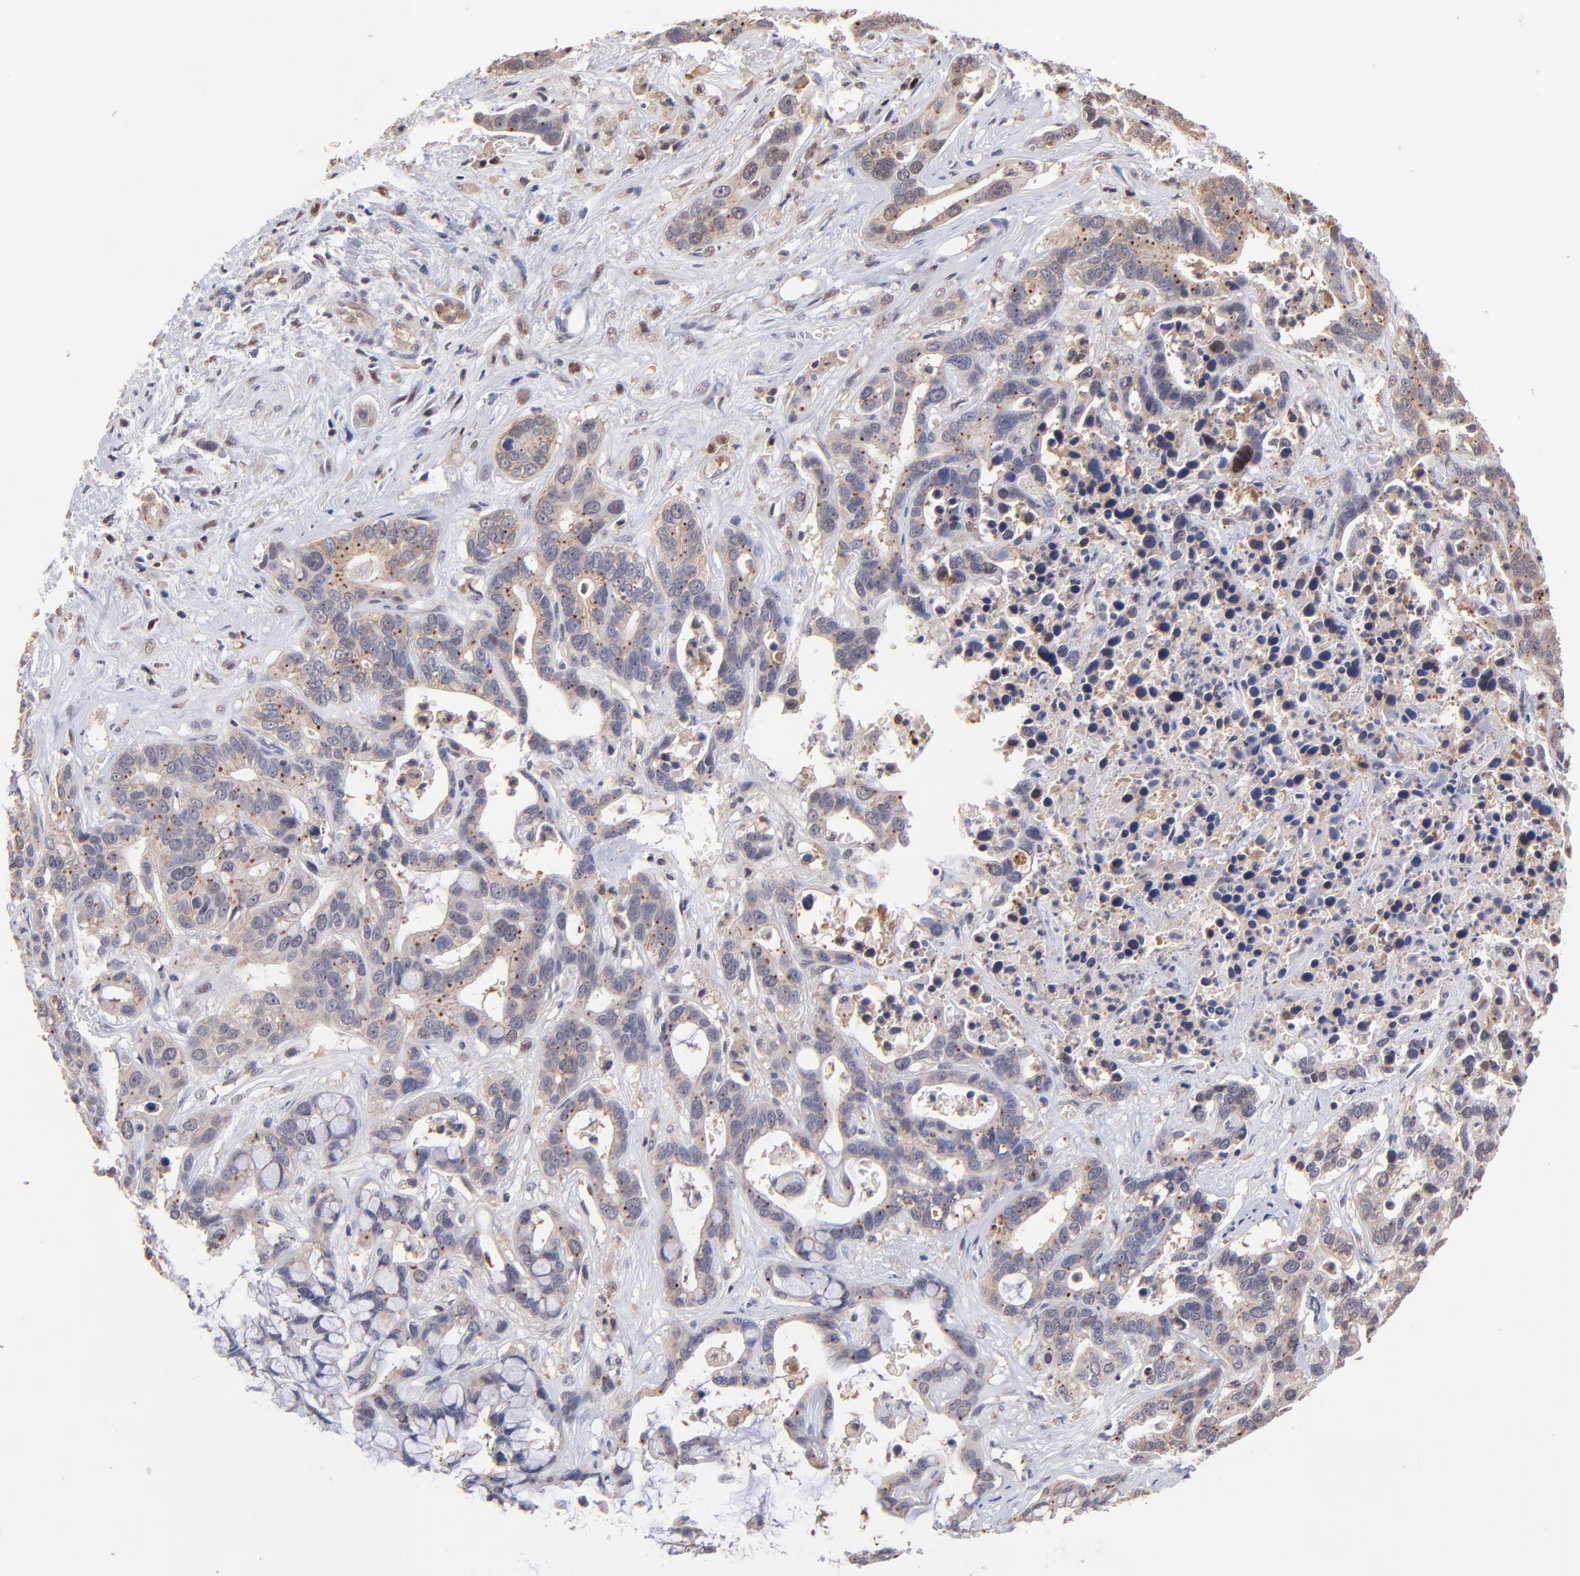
{"staining": {"intensity": "strong", "quantity": ">75%", "location": "cytoplasmic/membranous,nuclear"}, "tissue": "liver cancer", "cell_type": "Tumor cells", "image_type": "cancer", "snomed": [{"axis": "morphology", "description": "Cholangiocarcinoma"}, {"axis": "topography", "description": "Liver"}], "caption": "Liver cancer (cholangiocarcinoma) stained for a protein (brown) shows strong cytoplasmic/membranous and nuclear positive staining in about >75% of tumor cells.", "gene": "PSMA6", "patient": {"sex": "female", "age": 65}}